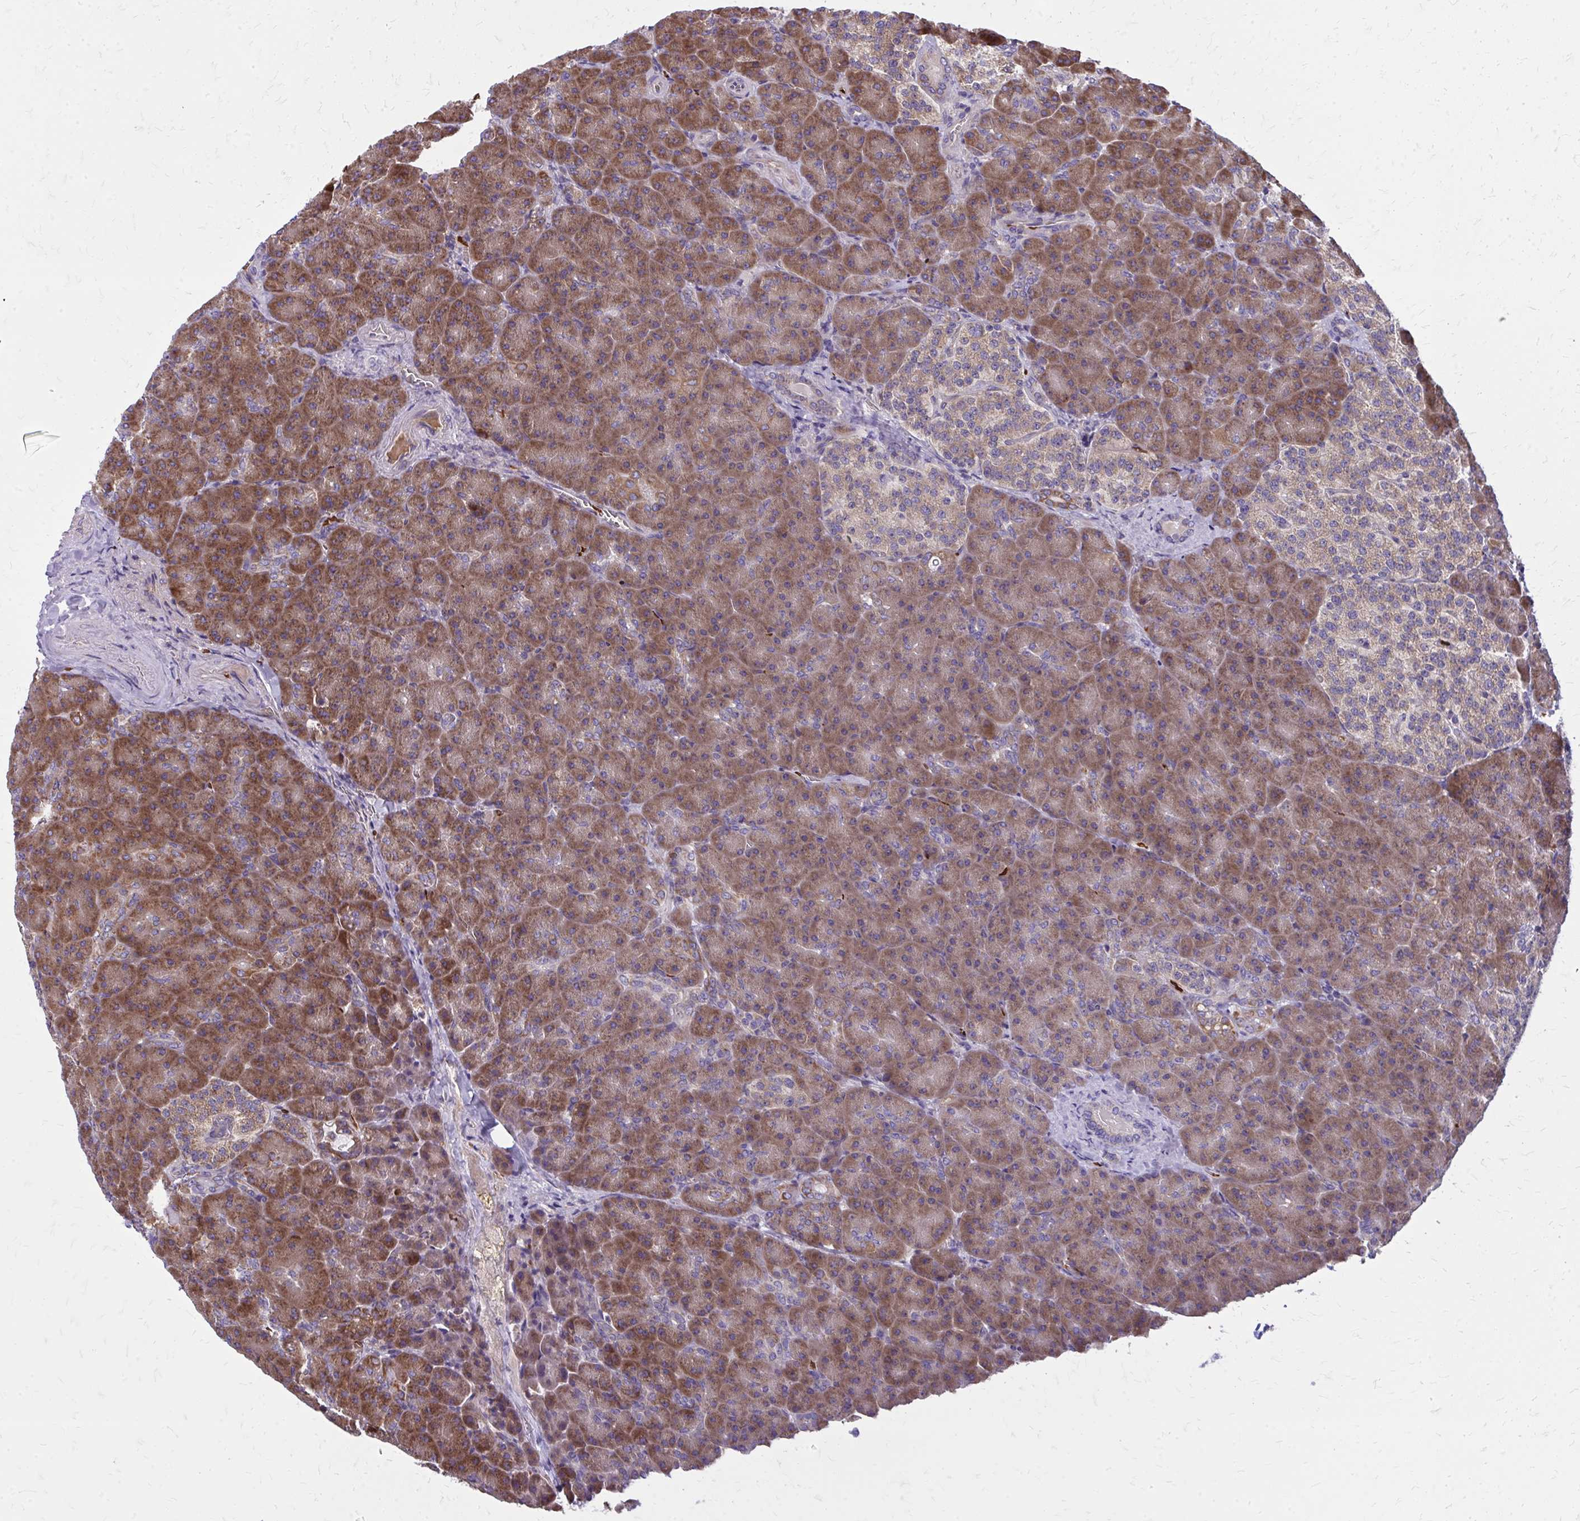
{"staining": {"intensity": "moderate", "quantity": ">75%", "location": "cytoplasmic/membranous"}, "tissue": "pancreas", "cell_type": "Exocrine glandular cells", "image_type": "normal", "snomed": [{"axis": "morphology", "description": "Normal tissue, NOS"}, {"axis": "topography", "description": "Pancreas"}], "caption": "IHC of normal pancreas displays medium levels of moderate cytoplasmic/membranous staining in about >75% of exocrine glandular cells.", "gene": "PDK4", "patient": {"sex": "female", "age": 74}}